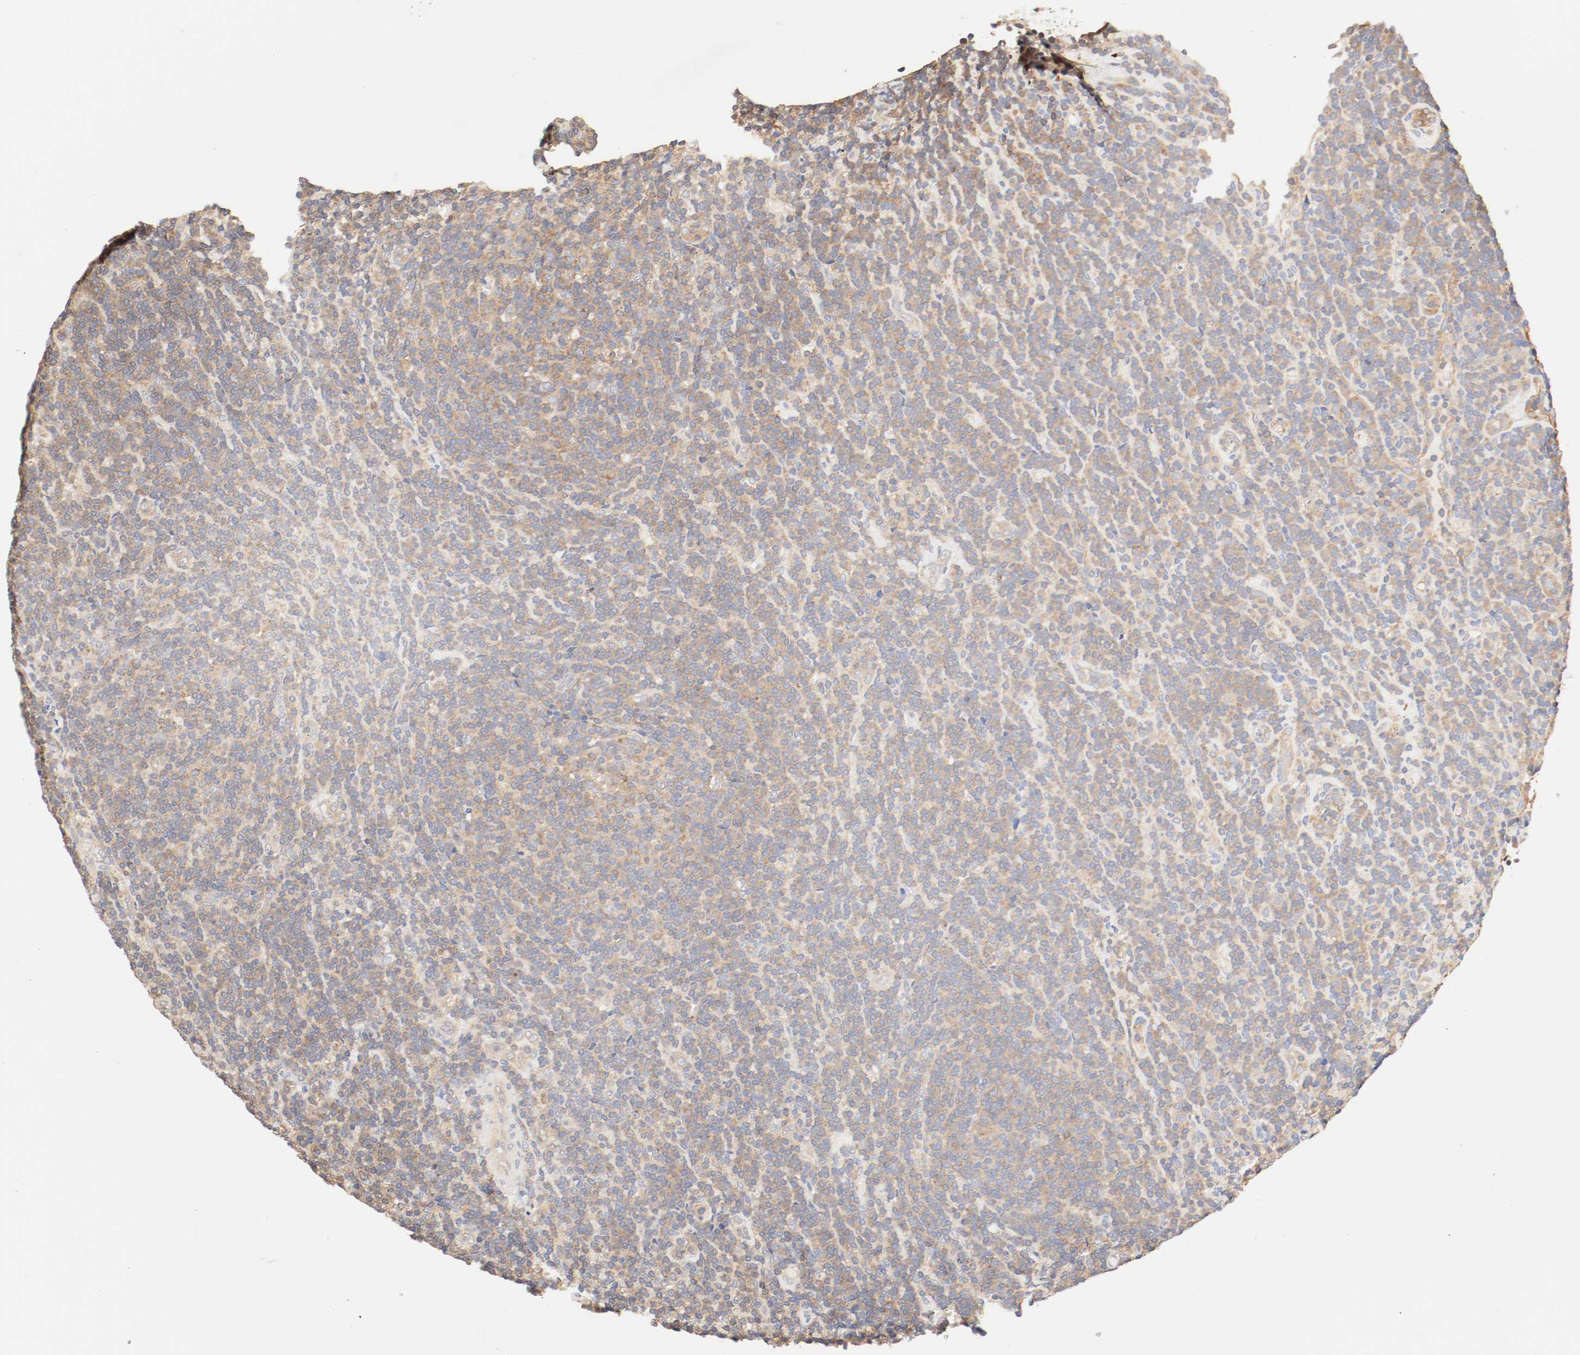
{"staining": {"intensity": "moderate", "quantity": ">75%", "location": "cytoplasmic/membranous"}, "tissue": "lymphoma", "cell_type": "Tumor cells", "image_type": "cancer", "snomed": [{"axis": "morphology", "description": "Malignant lymphoma, non-Hodgkin's type, Low grade"}, {"axis": "topography", "description": "Lymph node"}], "caption": "The image demonstrates a brown stain indicating the presence of a protein in the cytoplasmic/membranous of tumor cells in low-grade malignant lymphoma, non-Hodgkin's type. The staining was performed using DAB (3,3'-diaminobenzidine) to visualize the protein expression in brown, while the nuclei were stained in blue with hematoxylin (Magnification: 20x).", "gene": "GIT1", "patient": {"sex": "male", "age": 70}}